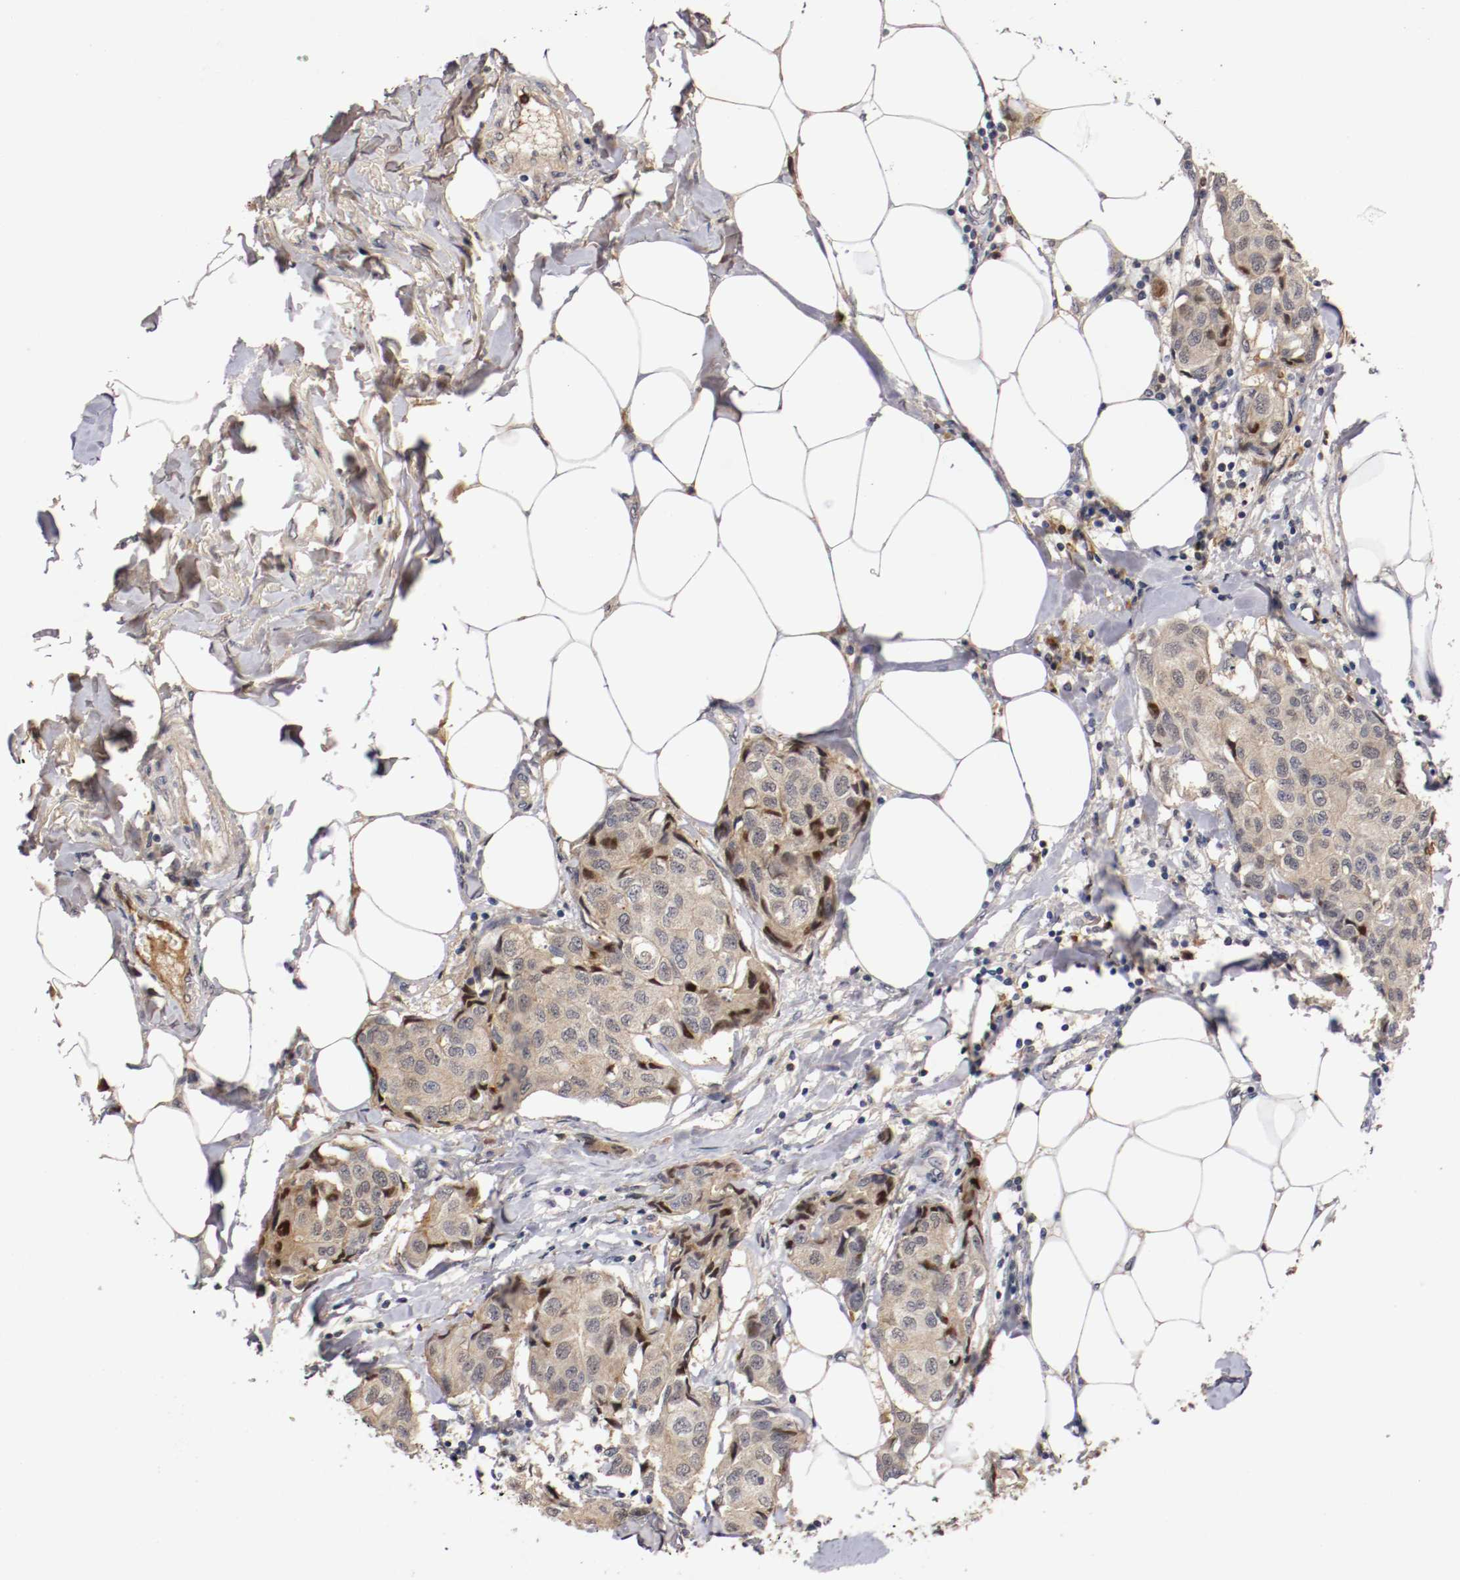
{"staining": {"intensity": "moderate", "quantity": ">75%", "location": "cytoplasmic/membranous,nuclear"}, "tissue": "breast cancer", "cell_type": "Tumor cells", "image_type": "cancer", "snomed": [{"axis": "morphology", "description": "Duct carcinoma"}, {"axis": "topography", "description": "Breast"}], "caption": "High-magnification brightfield microscopy of breast infiltrating ductal carcinoma stained with DAB (brown) and counterstained with hematoxylin (blue). tumor cells exhibit moderate cytoplasmic/membranous and nuclear positivity is seen in approximately>75% of cells.", "gene": "TNFRSF1B", "patient": {"sex": "female", "age": 80}}